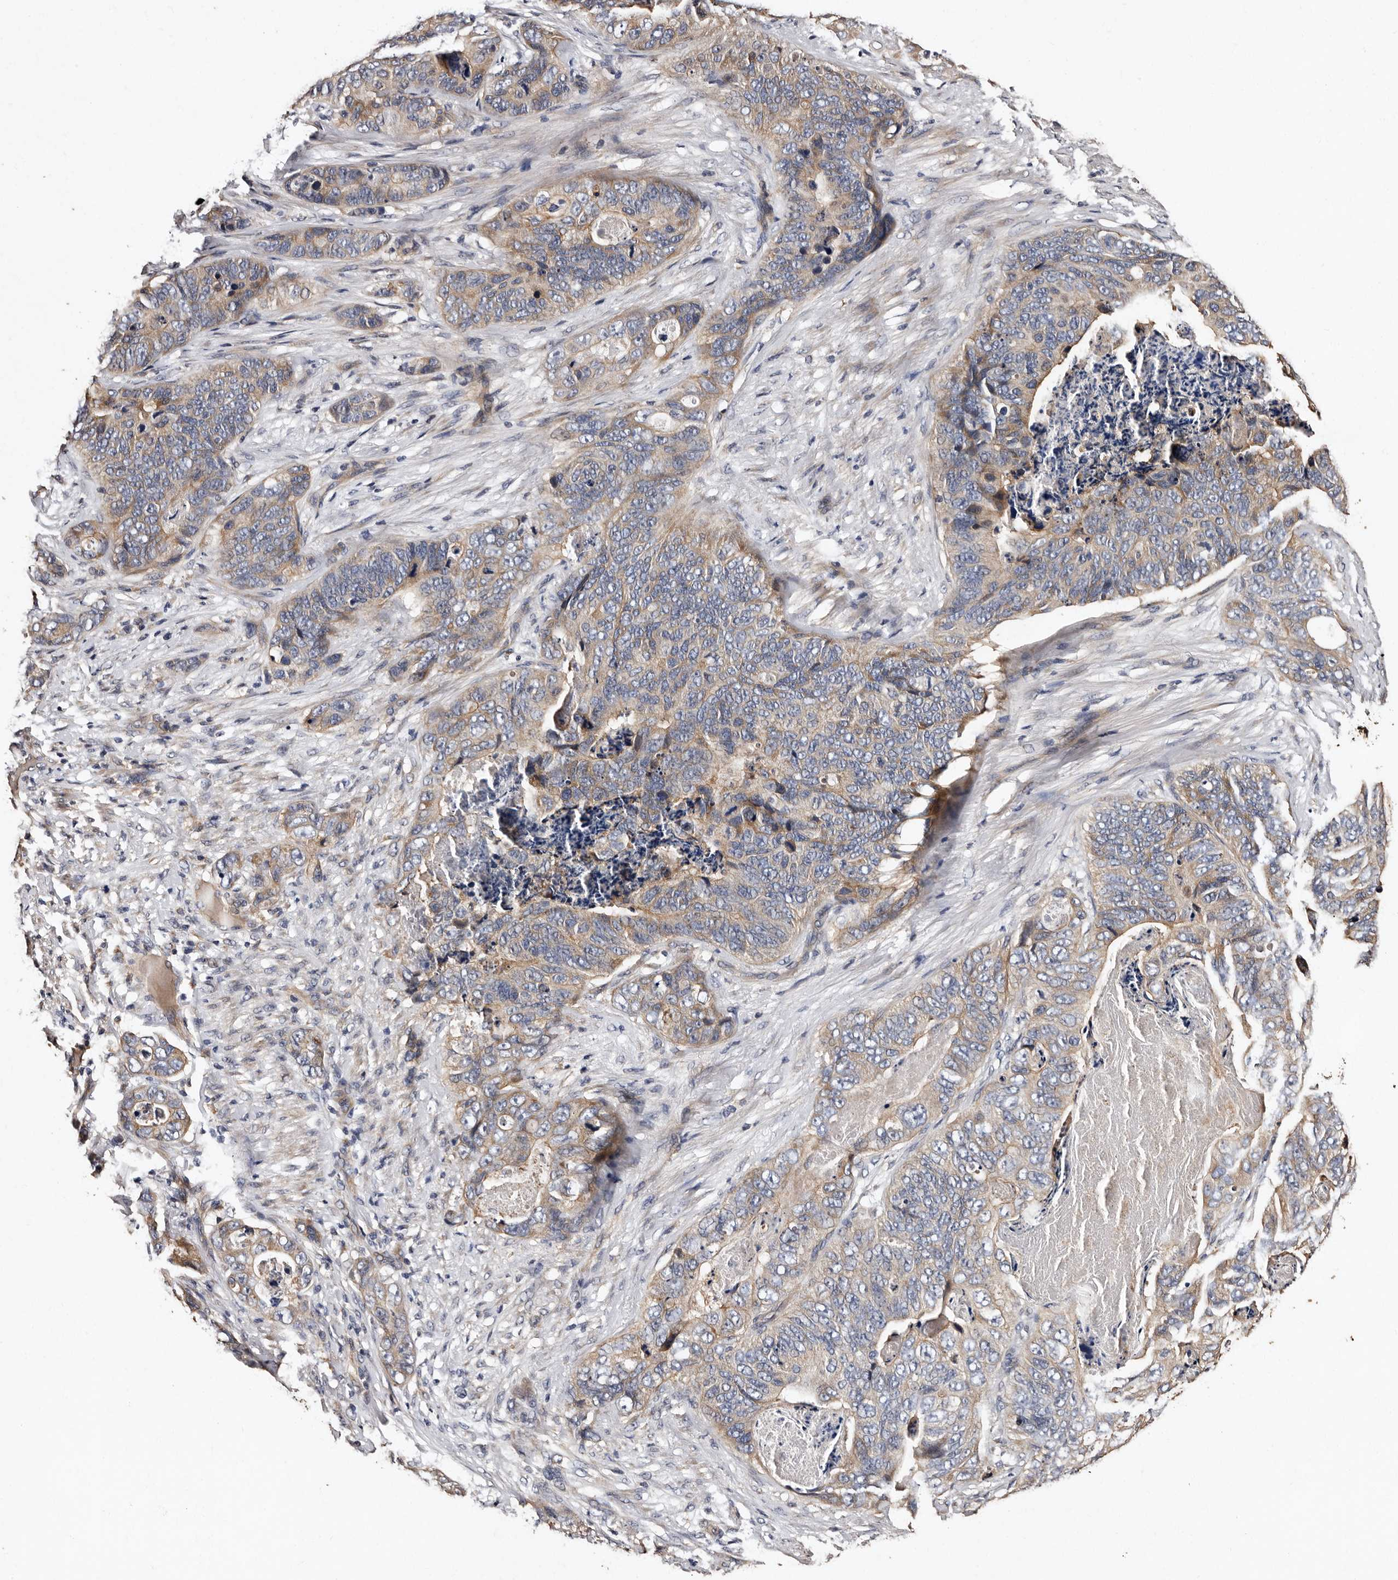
{"staining": {"intensity": "weak", "quantity": "25%-75%", "location": "cytoplasmic/membranous"}, "tissue": "stomach cancer", "cell_type": "Tumor cells", "image_type": "cancer", "snomed": [{"axis": "morphology", "description": "Normal tissue, NOS"}, {"axis": "morphology", "description": "Adenocarcinoma, NOS"}, {"axis": "topography", "description": "Stomach"}], "caption": "A brown stain labels weak cytoplasmic/membranous staining of a protein in stomach cancer tumor cells. The staining was performed using DAB, with brown indicating positive protein expression. Nuclei are stained blue with hematoxylin.", "gene": "ADCK5", "patient": {"sex": "female", "age": 89}}